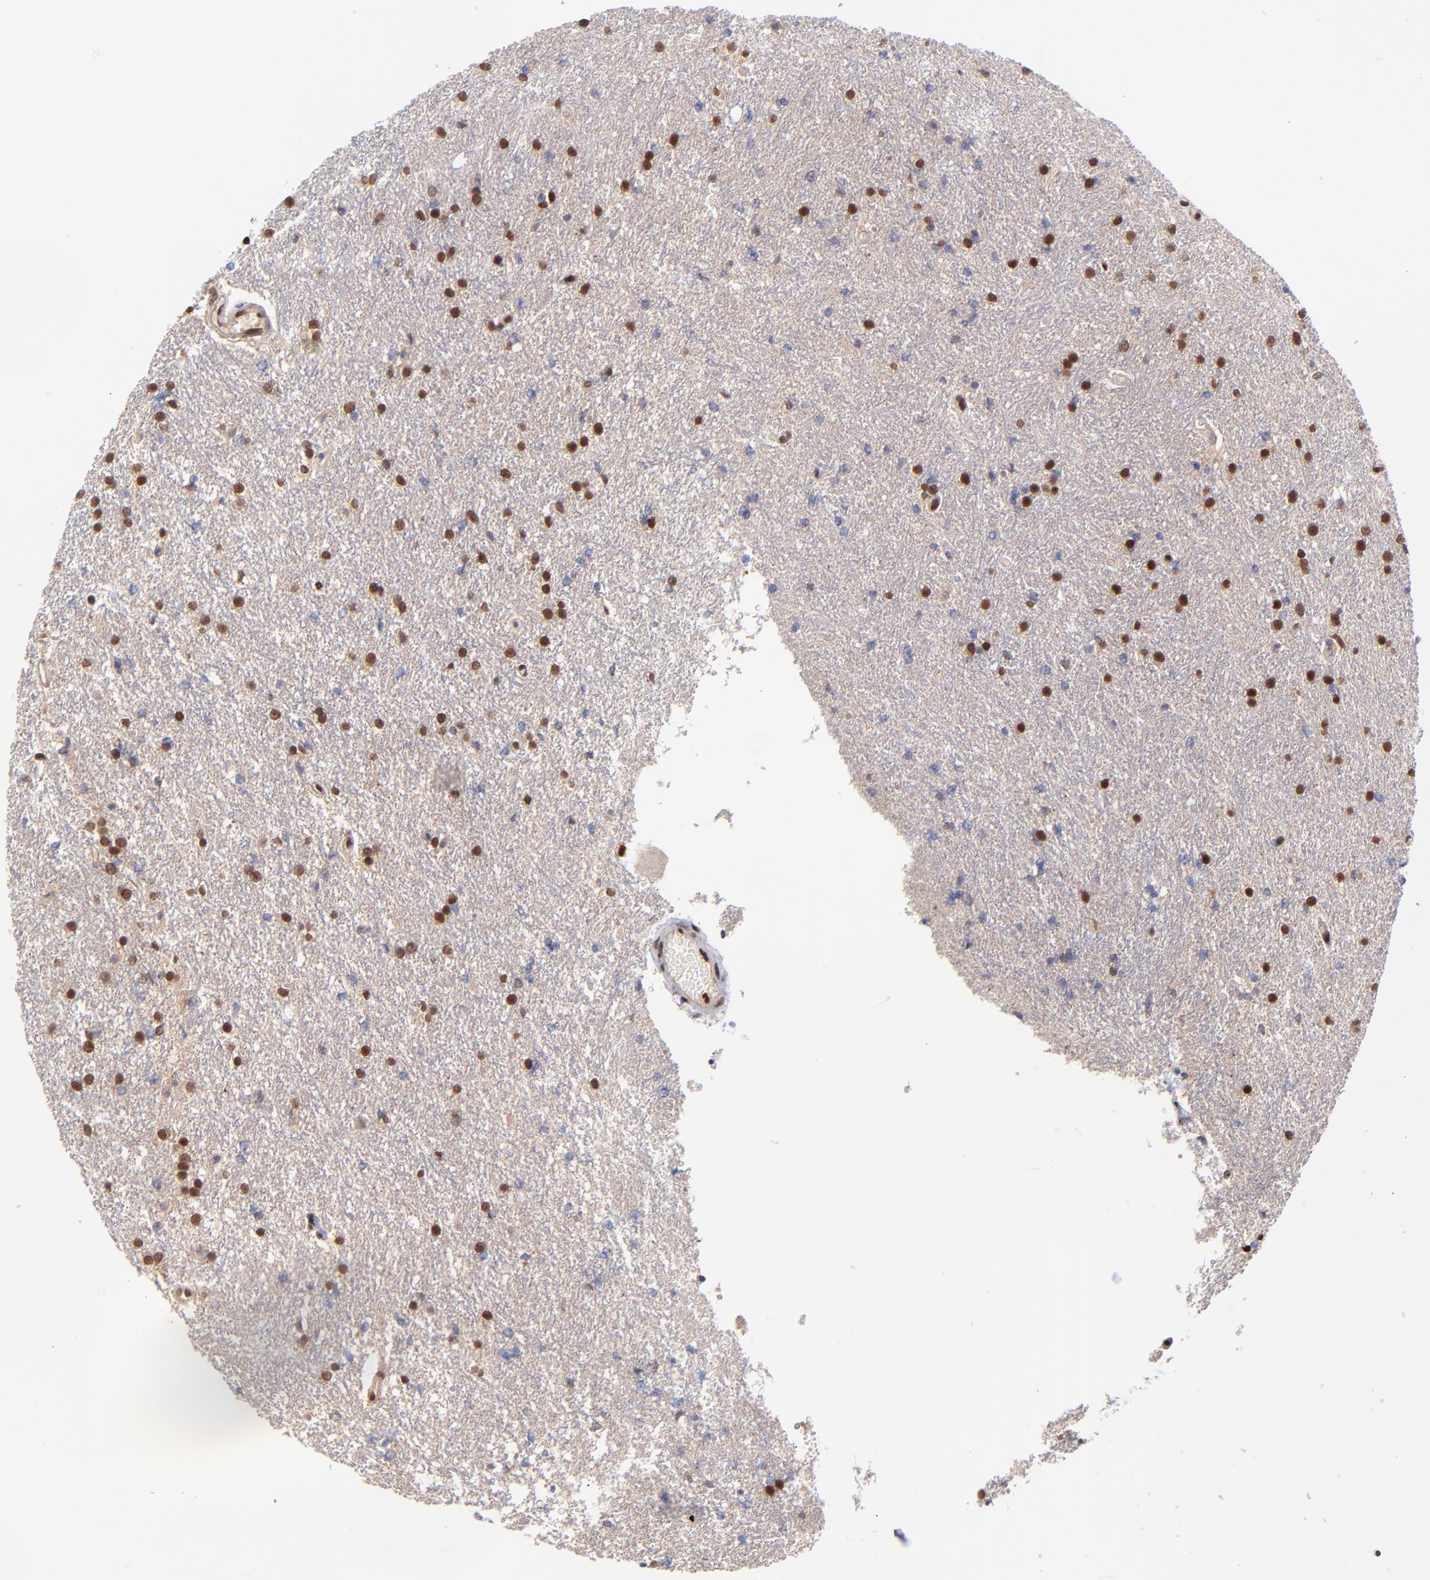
{"staining": {"intensity": "strong", "quantity": ">75%", "location": "nuclear"}, "tissue": "glioma", "cell_type": "Tumor cells", "image_type": "cancer", "snomed": [{"axis": "morphology", "description": "Glioma, malignant, High grade"}, {"axis": "topography", "description": "Brain"}], "caption": "This is a histology image of immunohistochemistry (IHC) staining of malignant glioma (high-grade), which shows strong positivity in the nuclear of tumor cells.", "gene": "WDR25", "patient": {"sex": "female", "age": 50}}